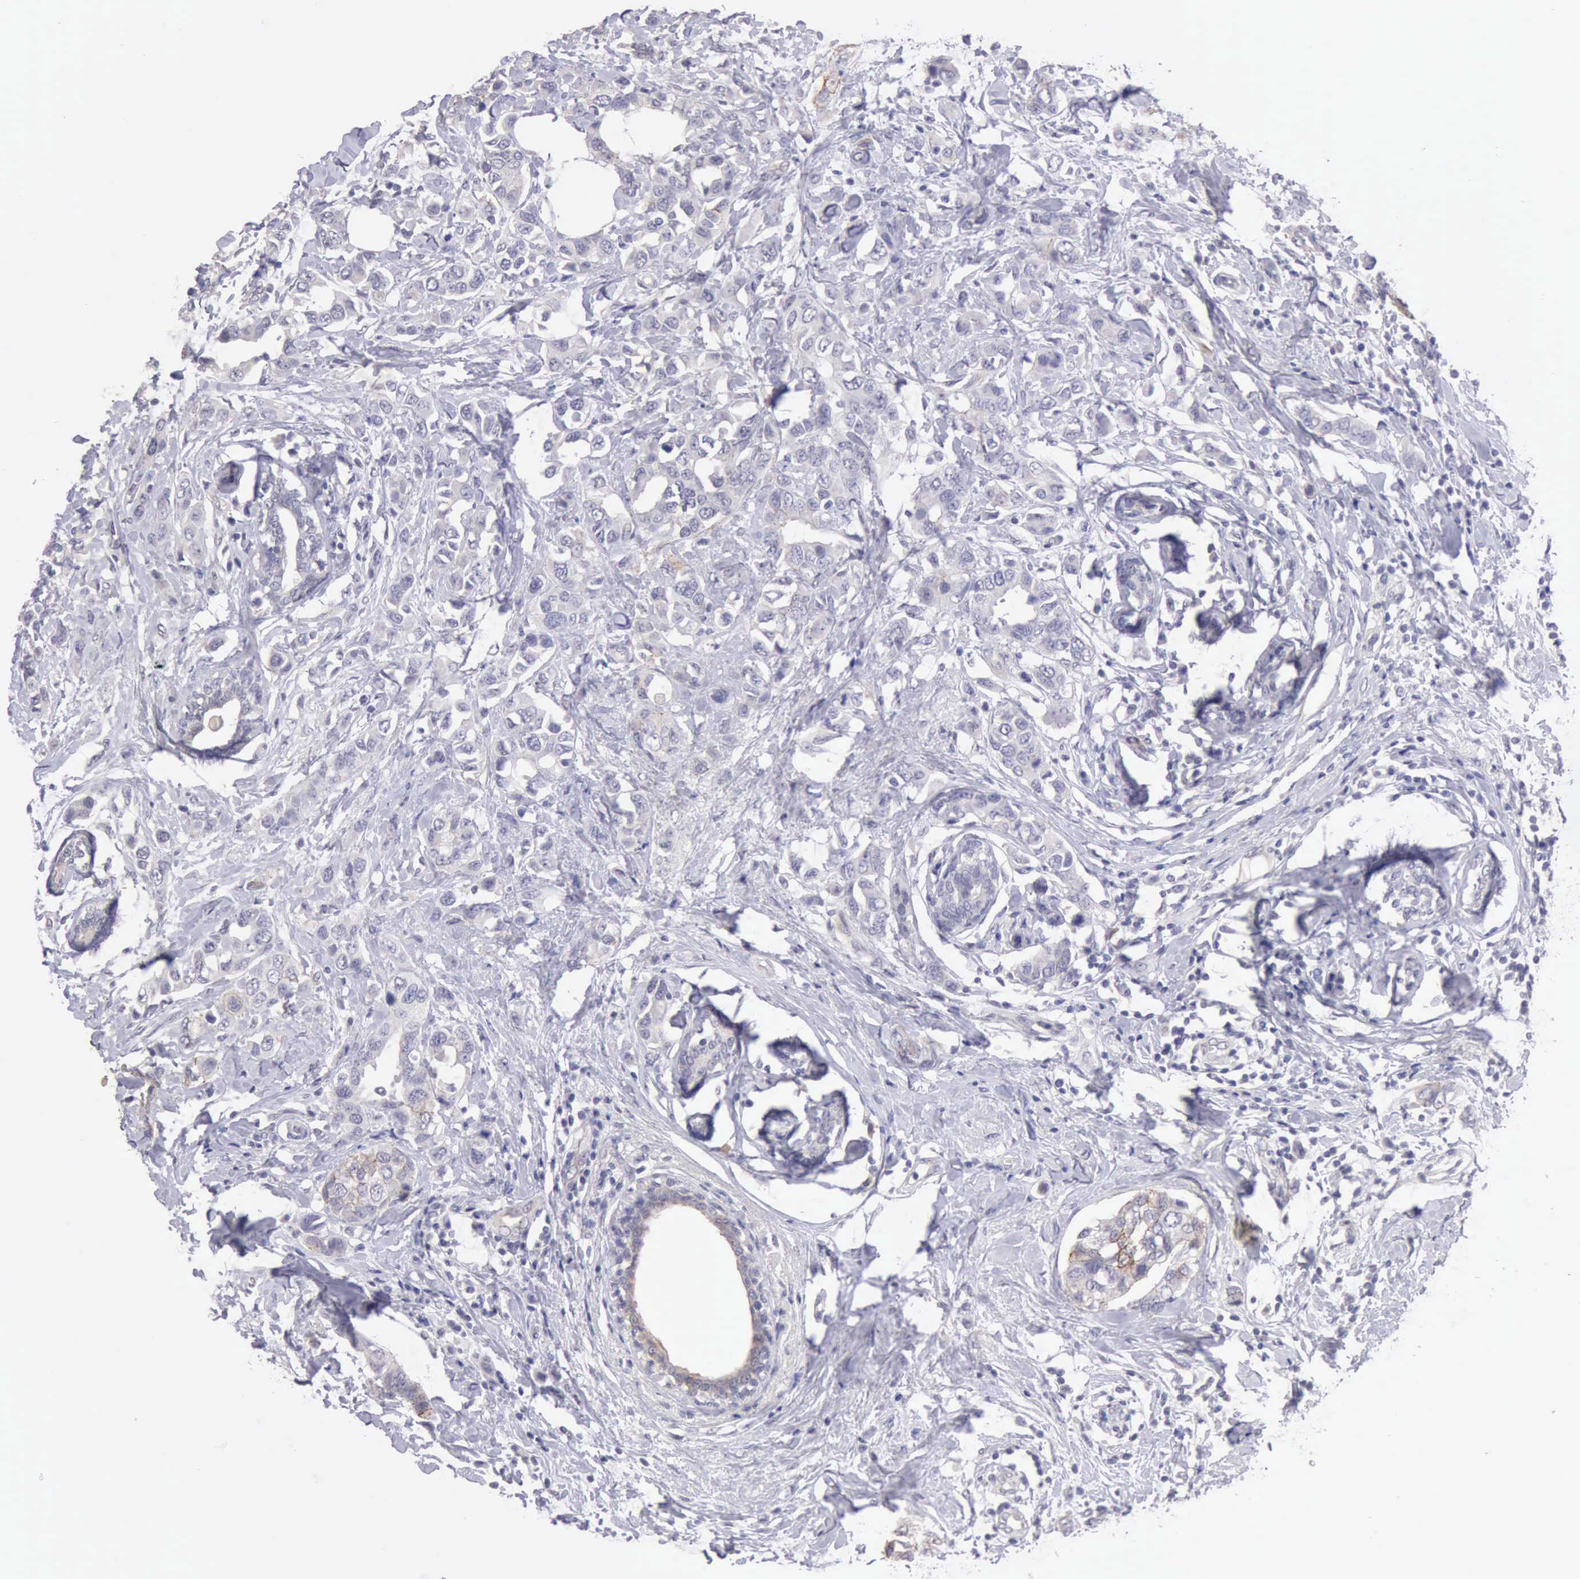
{"staining": {"intensity": "weak", "quantity": "<25%", "location": "cytoplasmic/membranous"}, "tissue": "breast cancer", "cell_type": "Tumor cells", "image_type": "cancer", "snomed": [{"axis": "morphology", "description": "Normal tissue, NOS"}, {"axis": "morphology", "description": "Duct carcinoma"}, {"axis": "topography", "description": "Breast"}], "caption": "Immunohistochemistry (IHC) of human breast cancer exhibits no positivity in tumor cells. The staining was performed using DAB to visualize the protein expression in brown, while the nuclei were stained in blue with hematoxylin (Magnification: 20x).", "gene": "KCND1", "patient": {"sex": "female", "age": 50}}